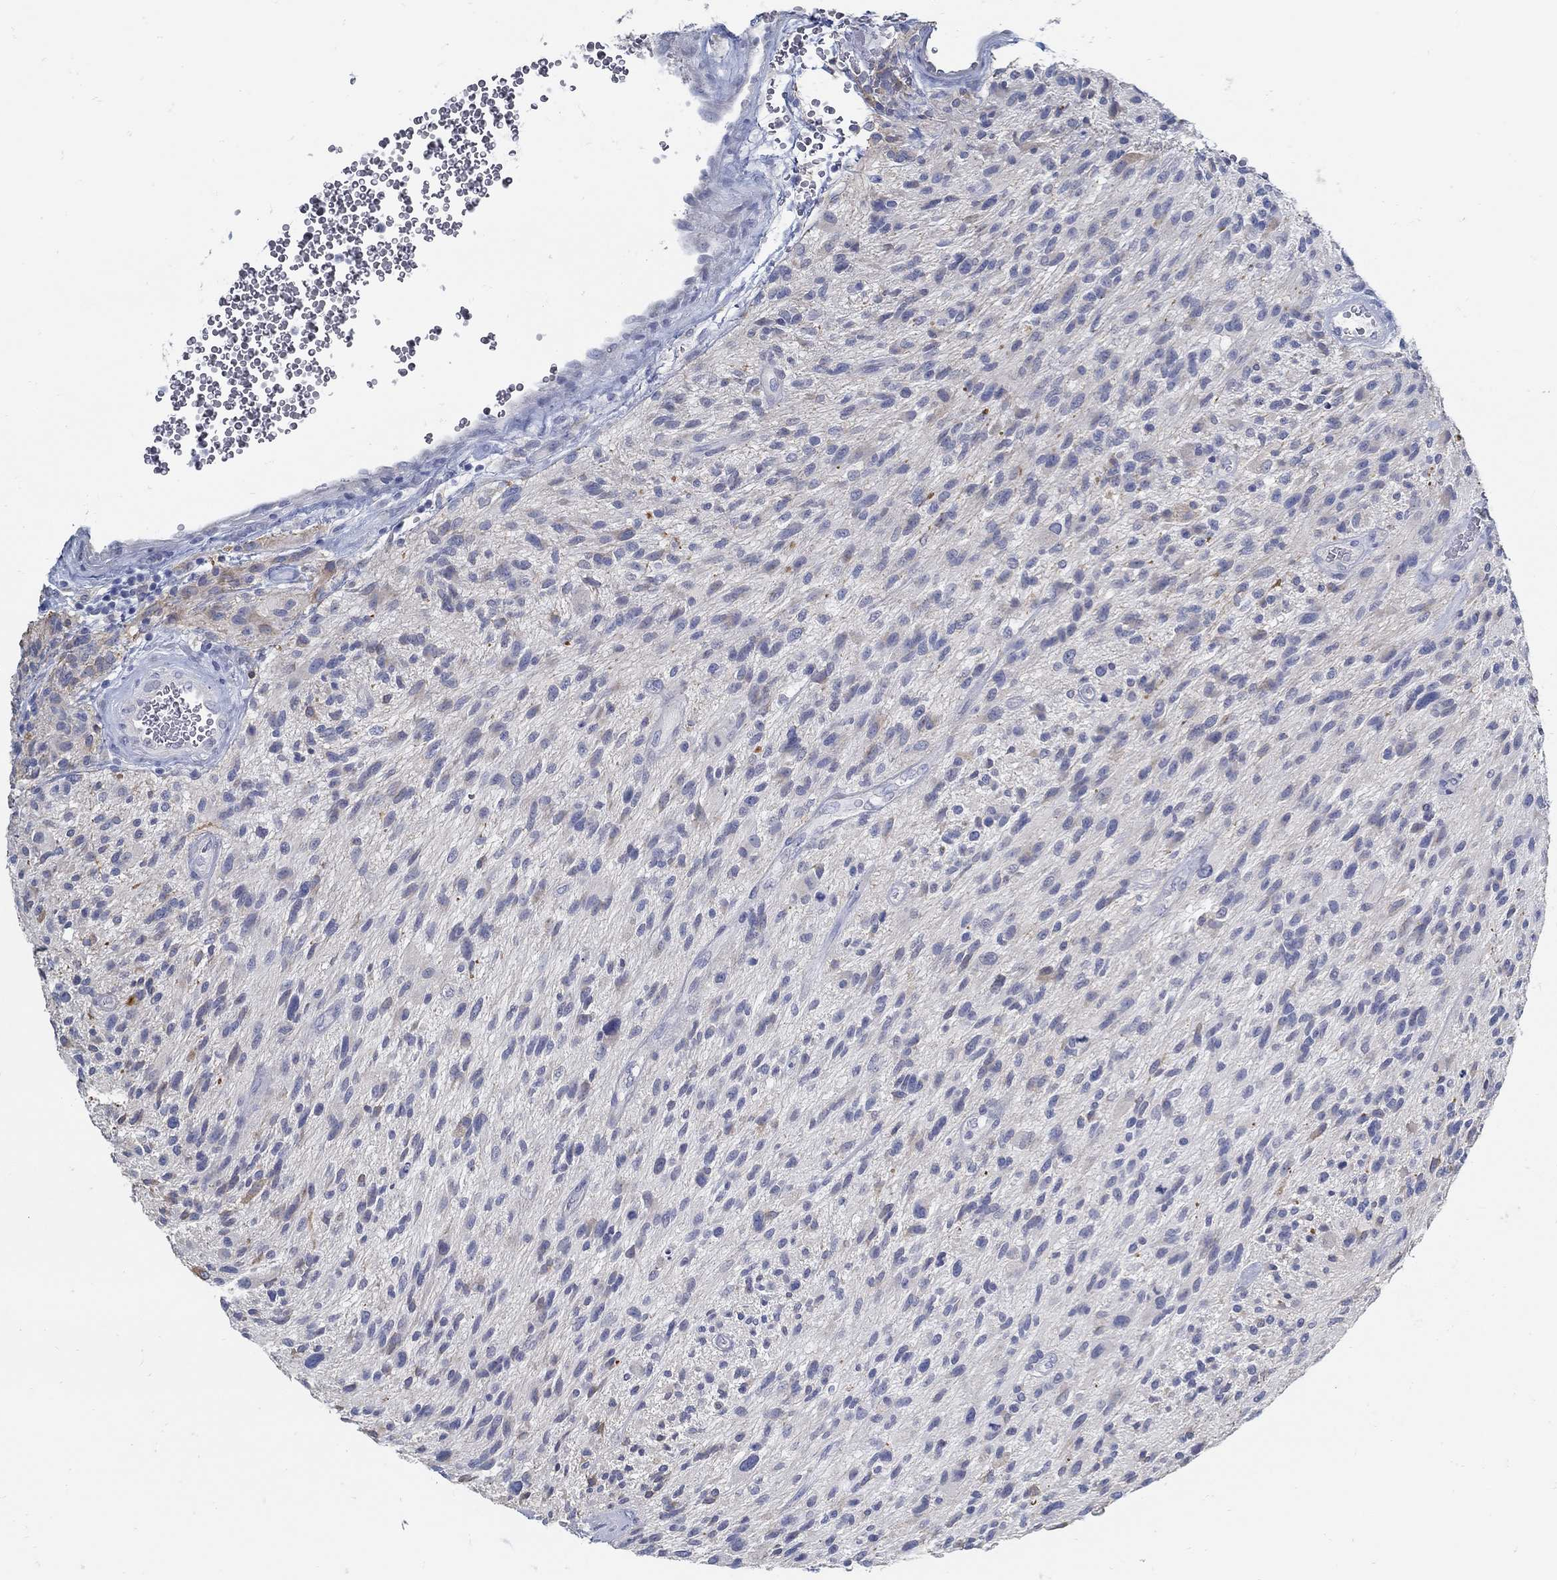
{"staining": {"intensity": "negative", "quantity": "none", "location": "none"}, "tissue": "glioma", "cell_type": "Tumor cells", "image_type": "cancer", "snomed": [{"axis": "morphology", "description": "Glioma, malignant, High grade"}, {"axis": "topography", "description": "Brain"}], "caption": "A high-resolution image shows immunohistochemistry staining of glioma, which shows no significant positivity in tumor cells.", "gene": "ZFAND4", "patient": {"sex": "male", "age": 47}}